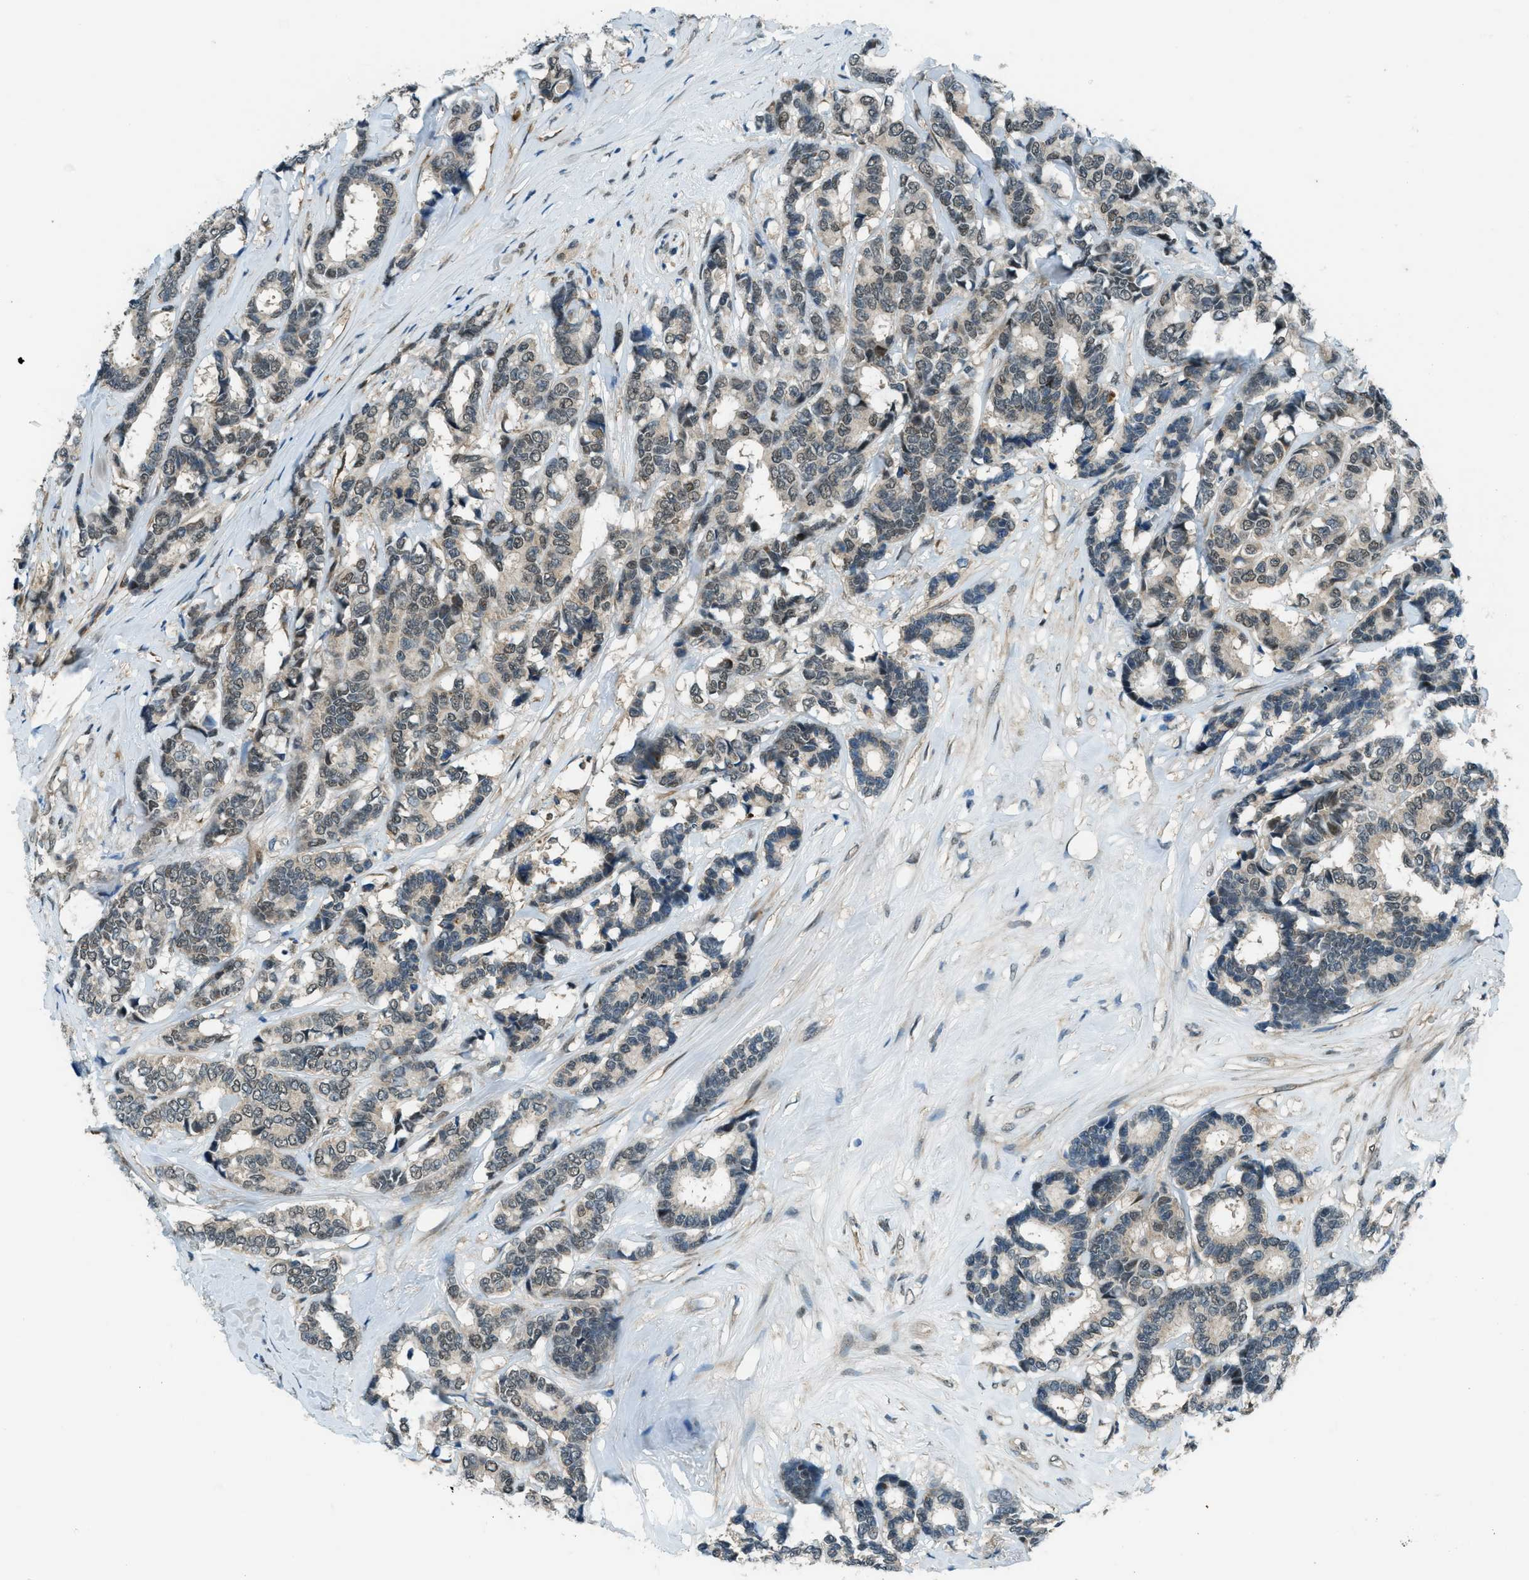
{"staining": {"intensity": "weak", "quantity": "<25%", "location": "cytoplasmic/membranous,nuclear"}, "tissue": "breast cancer", "cell_type": "Tumor cells", "image_type": "cancer", "snomed": [{"axis": "morphology", "description": "Duct carcinoma"}, {"axis": "topography", "description": "Breast"}], "caption": "Image shows no significant protein expression in tumor cells of breast cancer (infiltrating ductal carcinoma).", "gene": "NPEPL1", "patient": {"sex": "female", "age": 87}}